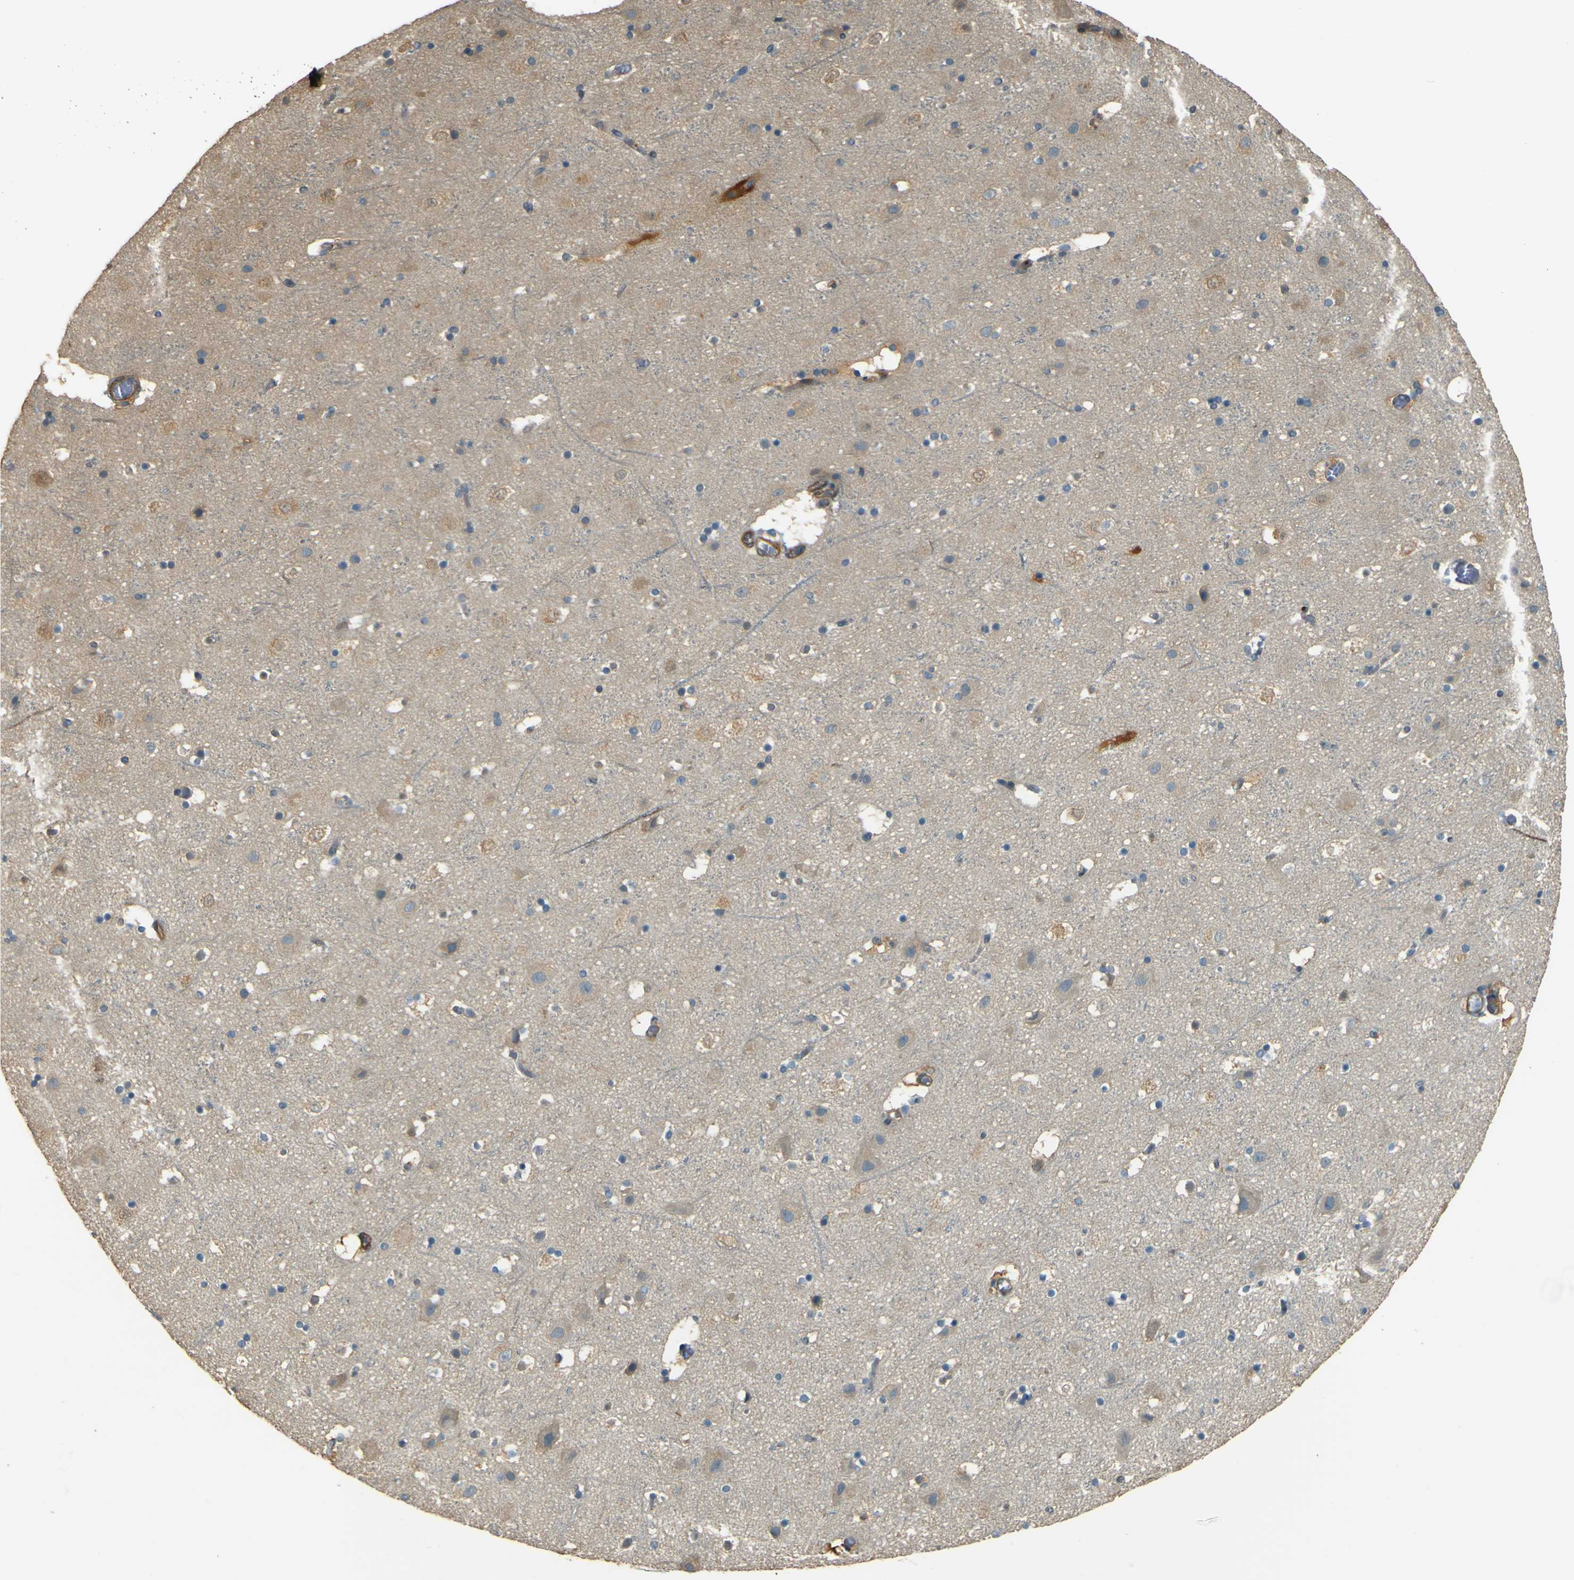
{"staining": {"intensity": "weak", "quantity": "25%-75%", "location": "cytoplasmic/membranous"}, "tissue": "cerebral cortex", "cell_type": "Endothelial cells", "image_type": "normal", "snomed": [{"axis": "morphology", "description": "Normal tissue, NOS"}, {"axis": "topography", "description": "Cerebral cortex"}], "caption": "Cerebral cortex stained with a brown dye demonstrates weak cytoplasmic/membranous positive positivity in about 25%-75% of endothelial cells.", "gene": "NEXN", "patient": {"sex": "male", "age": 45}}